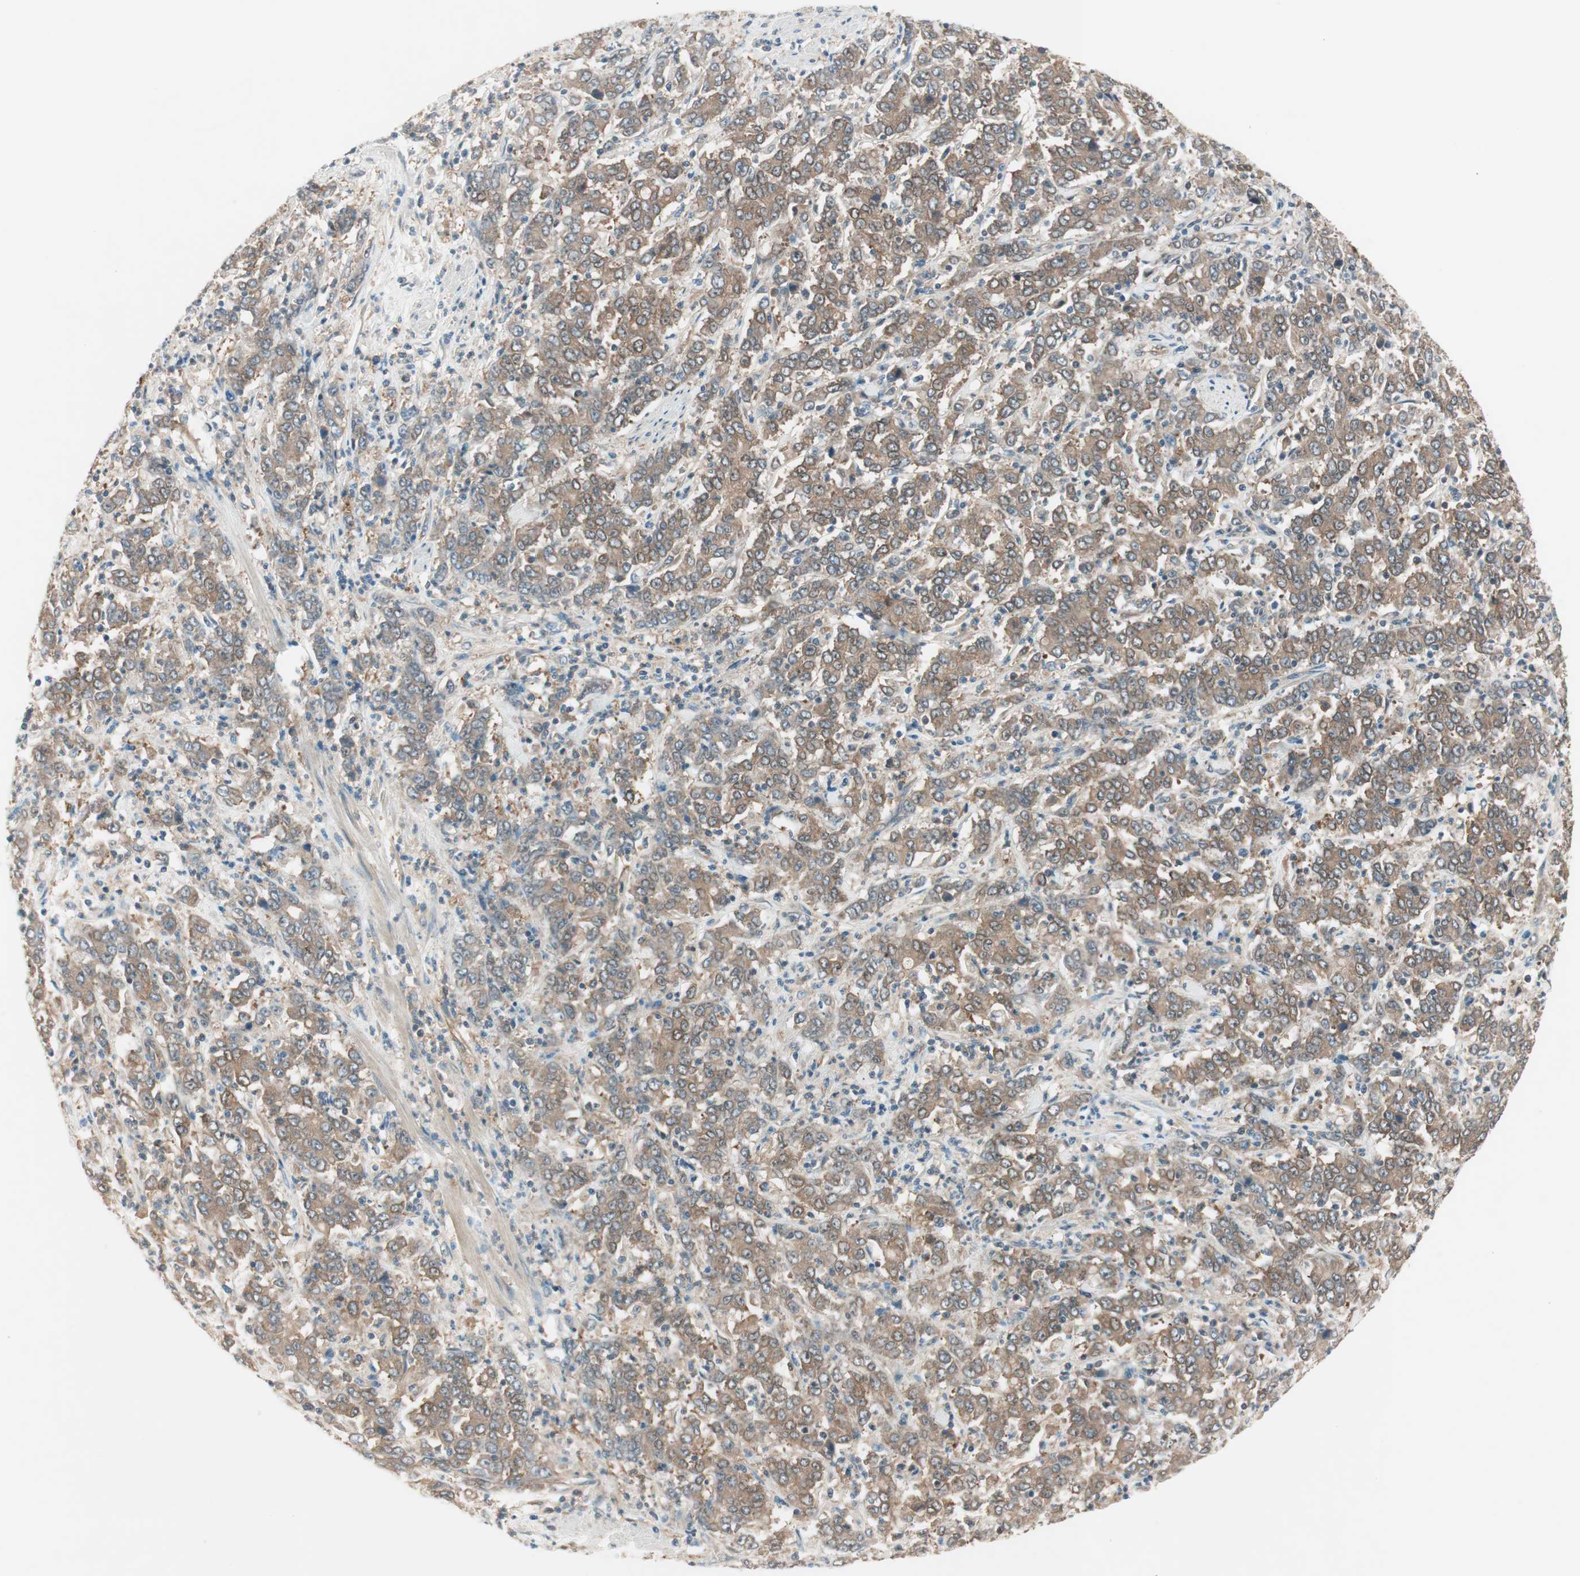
{"staining": {"intensity": "weak", "quantity": ">75%", "location": "cytoplasmic/membranous"}, "tissue": "stomach cancer", "cell_type": "Tumor cells", "image_type": "cancer", "snomed": [{"axis": "morphology", "description": "Adenocarcinoma, NOS"}, {"axis": "topography", "description": "Stomach, lower"}], "caption": "The micrograph shows immunohistochemical staining of stomach cancer (adenocarcinoma). There is weak cytoplasmic/membranous positivity is seen in about >75% of tumor cells.", "gene": "GALT", "patient": {"sex": "female", "age": 71}}